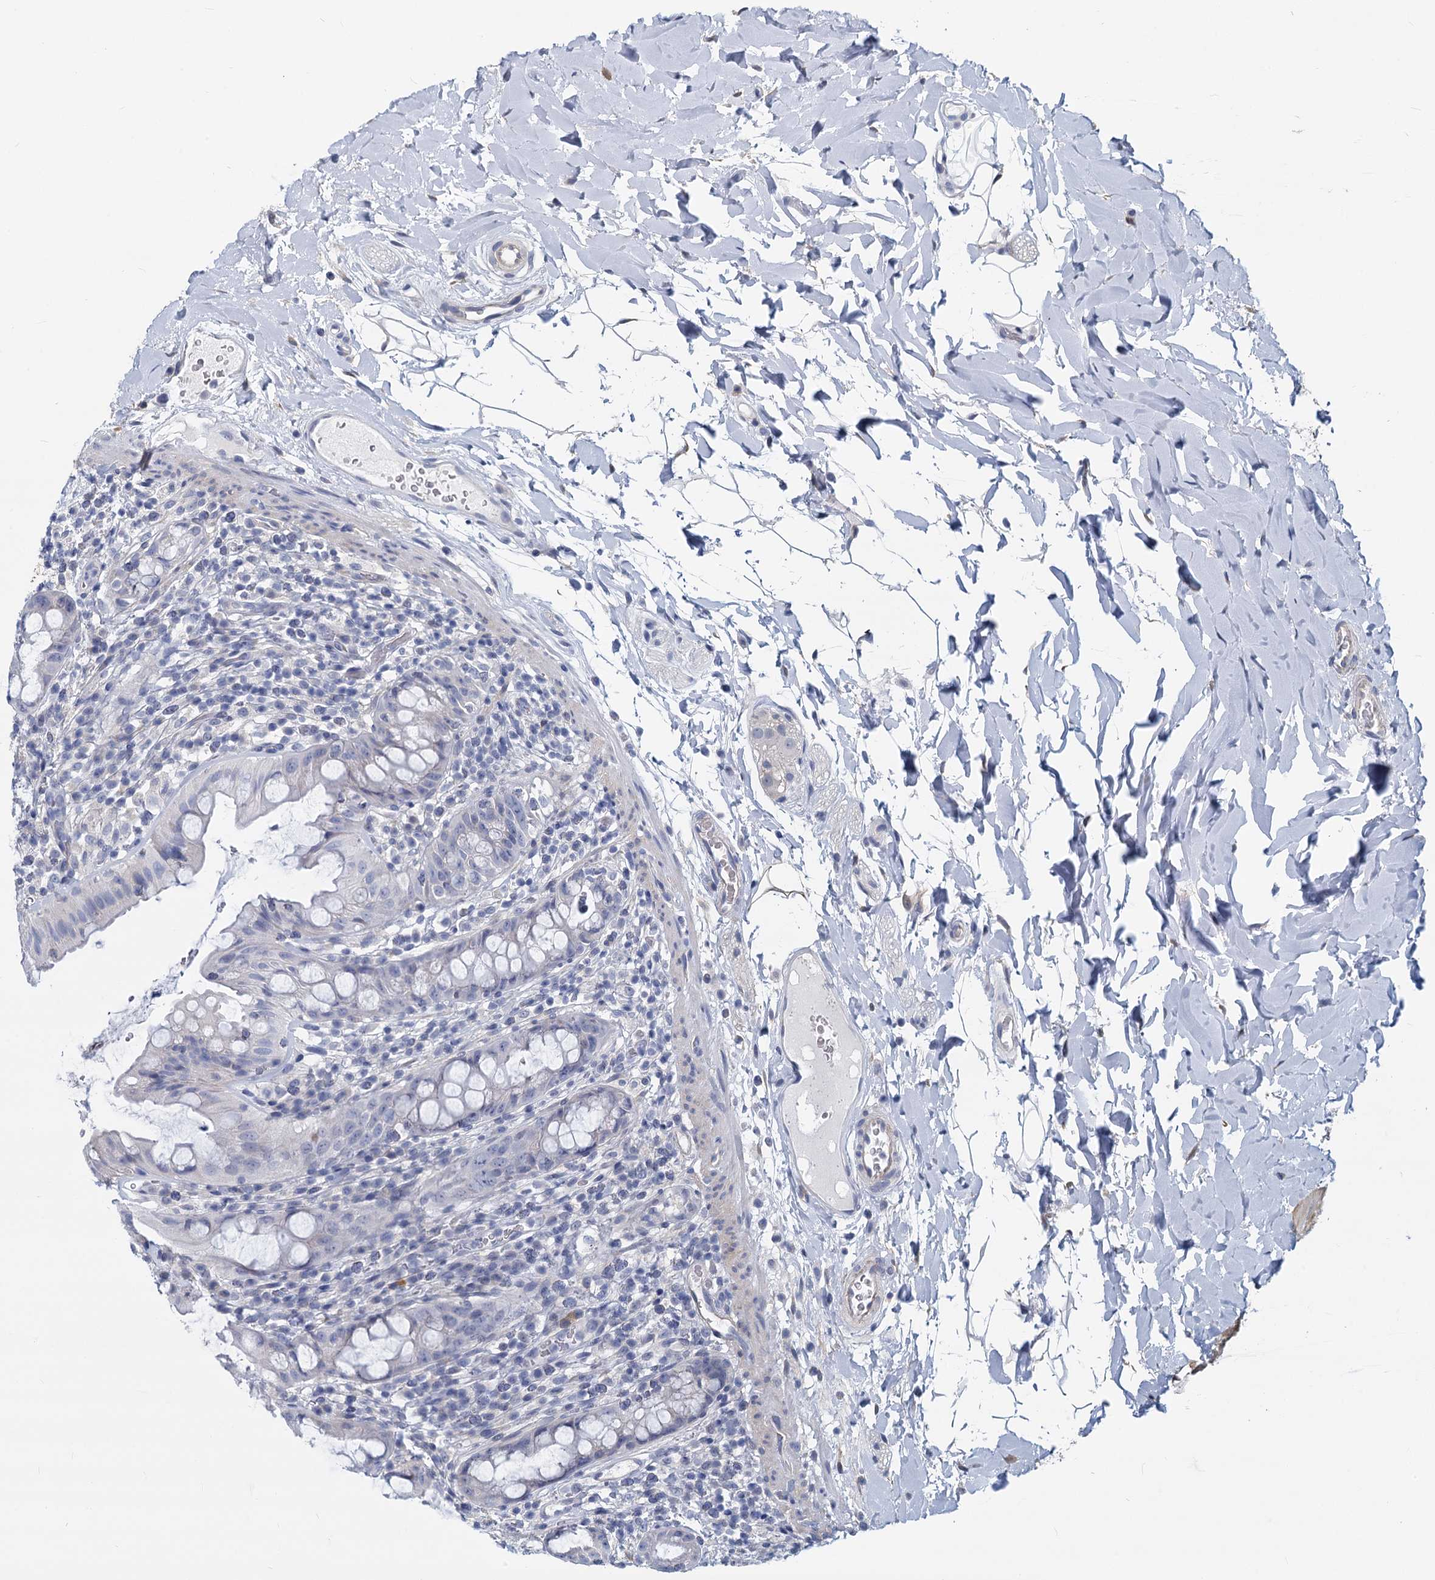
{"staining": {"intensity": "negative", "quantity": "none", "location": "none"}, "tissue": "rectum", "cell_type": "Glandular cells", "image_type": "normal", "snomed": [{"axis": "morphology", "description": "Normal tissue, NOS"}, {"axis": "topography", "description": "Rectum"}], "caption": "The IHC photomicrograph has no significant expression in glandular cells of rectum. (Stains: DAB immunohistochemistry with hematoxylin counter stain, Microscopy: brightfield microscopy at high magnification).", "gene": "GSTM3", "patient": {"sex": "female", "age": 57}}